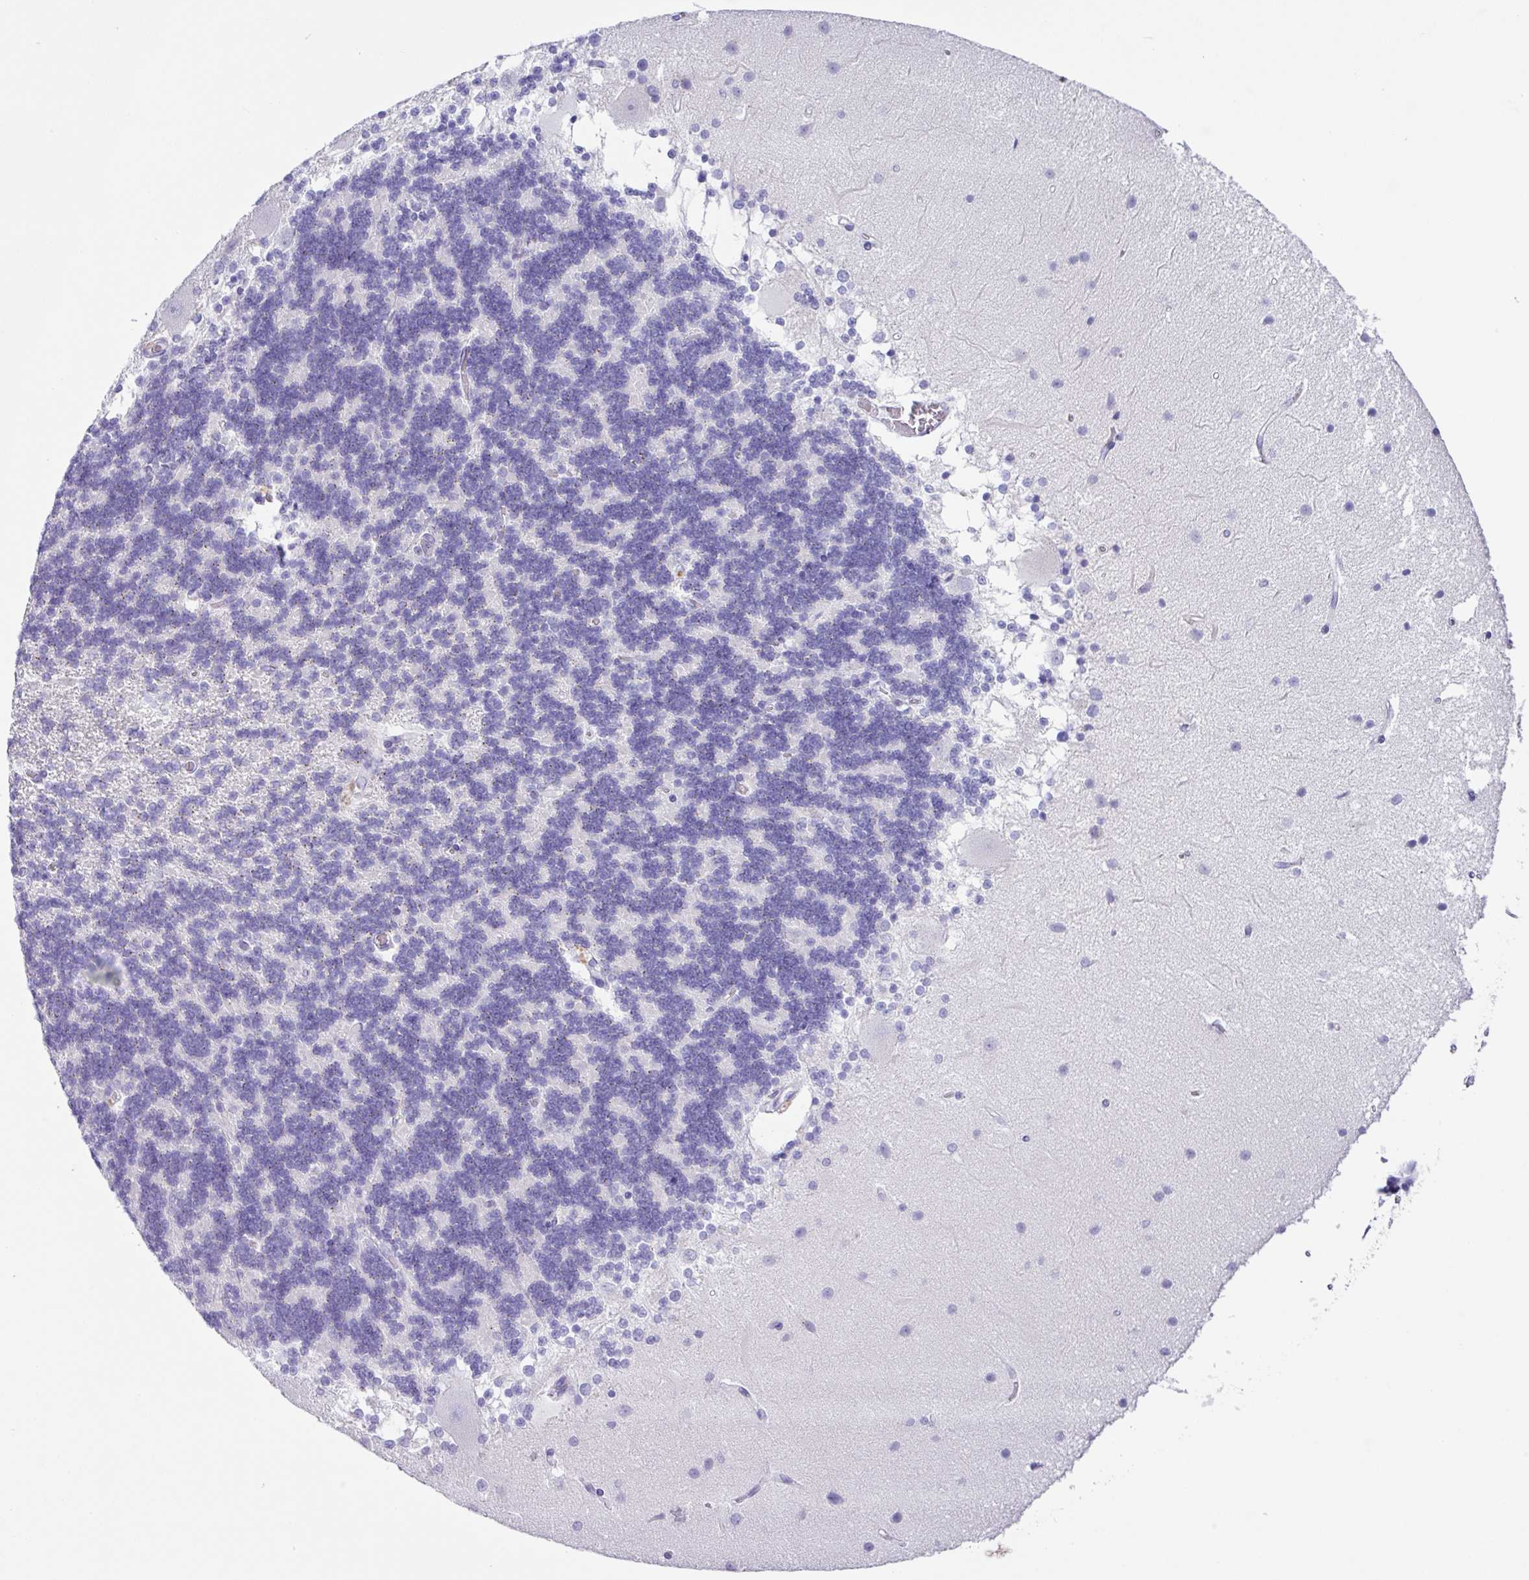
{"staining": {"intensity": "negative", "quantity": "none", "location": "none"}, "tissue": "cerebellum", "cell_type": "Cells in granular layer", "image_type": "normal", "snomed": [{"axis": "morphology", "description": "Normal tissue, NOS"}, {"axis": "topography", "description": "Cerebellum"}], "caption": "IHC micrograph of benign cerebellum: cerebellum stained with DAB (3,3'-diaminobenzidine) demonstrates no significant protein staining in cells in granular layer.", "gene": "ZG16", "patient": {"sex": "female", "age": 54}}